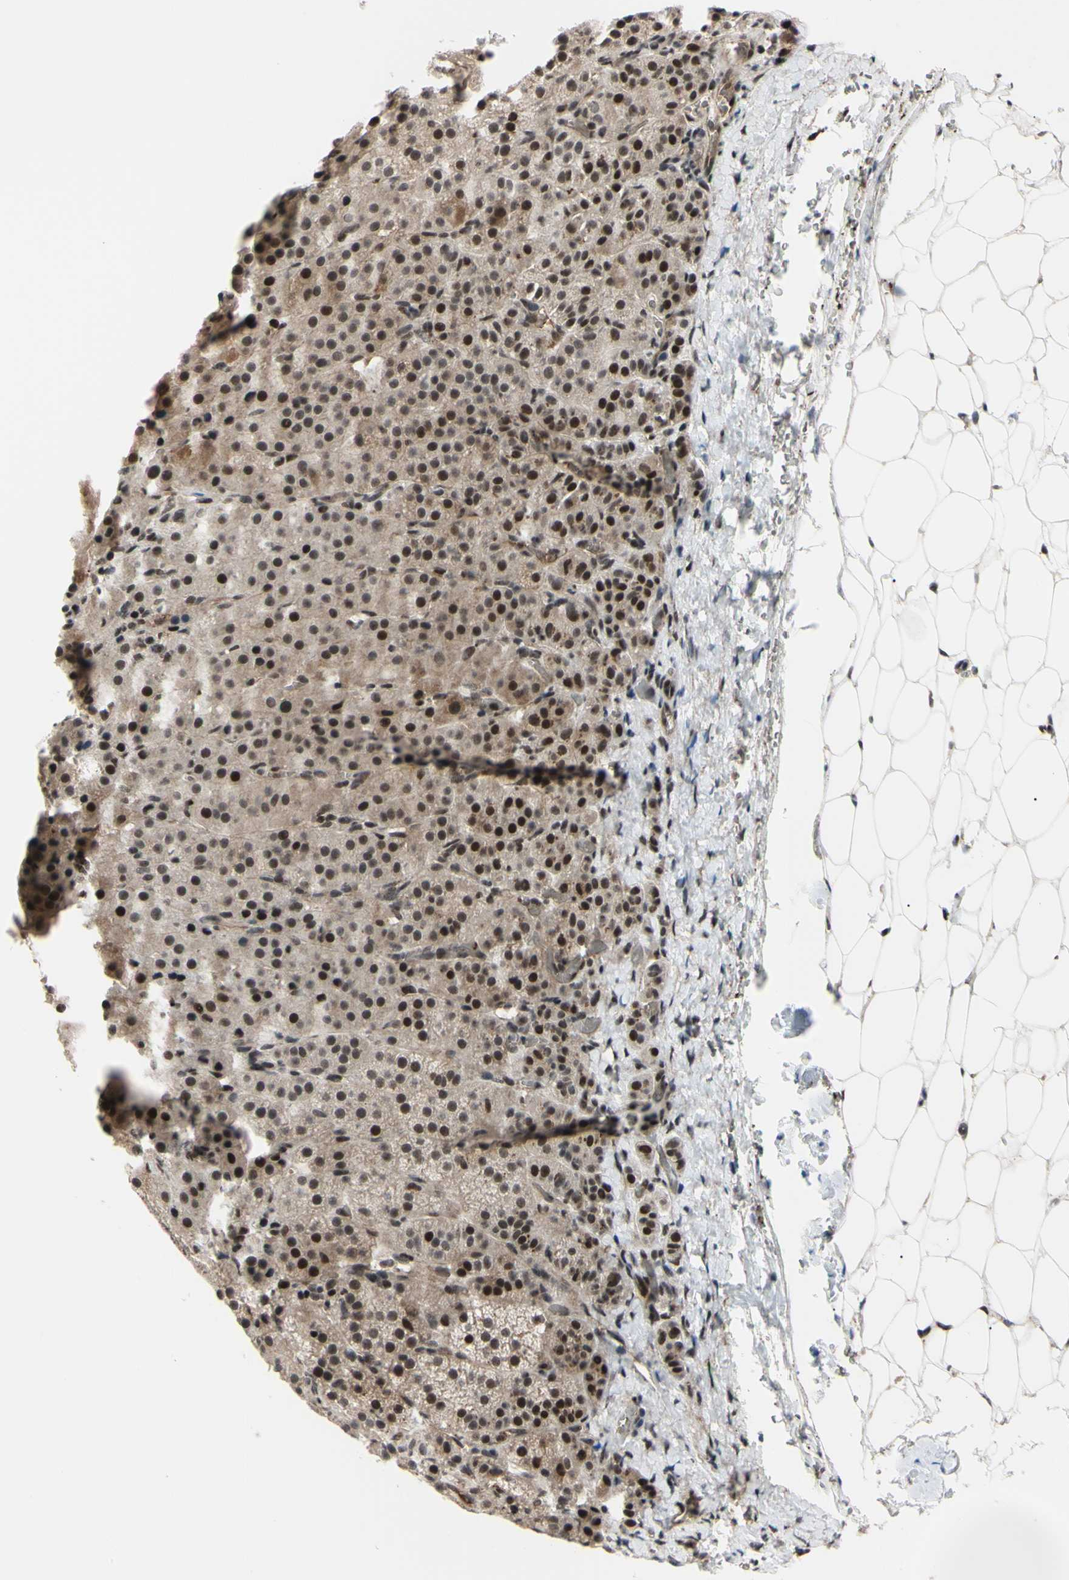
{"staining": {"intensity": "moderate", "quantity": ">75%", "location": "nuclear"}, "tissue": "adrenal gland", "cell_type": "Glandular cells", "image_type": "normal", "snomed": [{"axis": "morphology", "description": "Normal tissue, NOS"}, {"axis": "topography", "description": "Adrenal gland"}], "caption": "Glandular cells show medium levels of moderate nuclear staining in about >75% of cells in normal human adrenal gland.", "gene": "THAP12", "patient": {"sex": "female", "age": 57}}